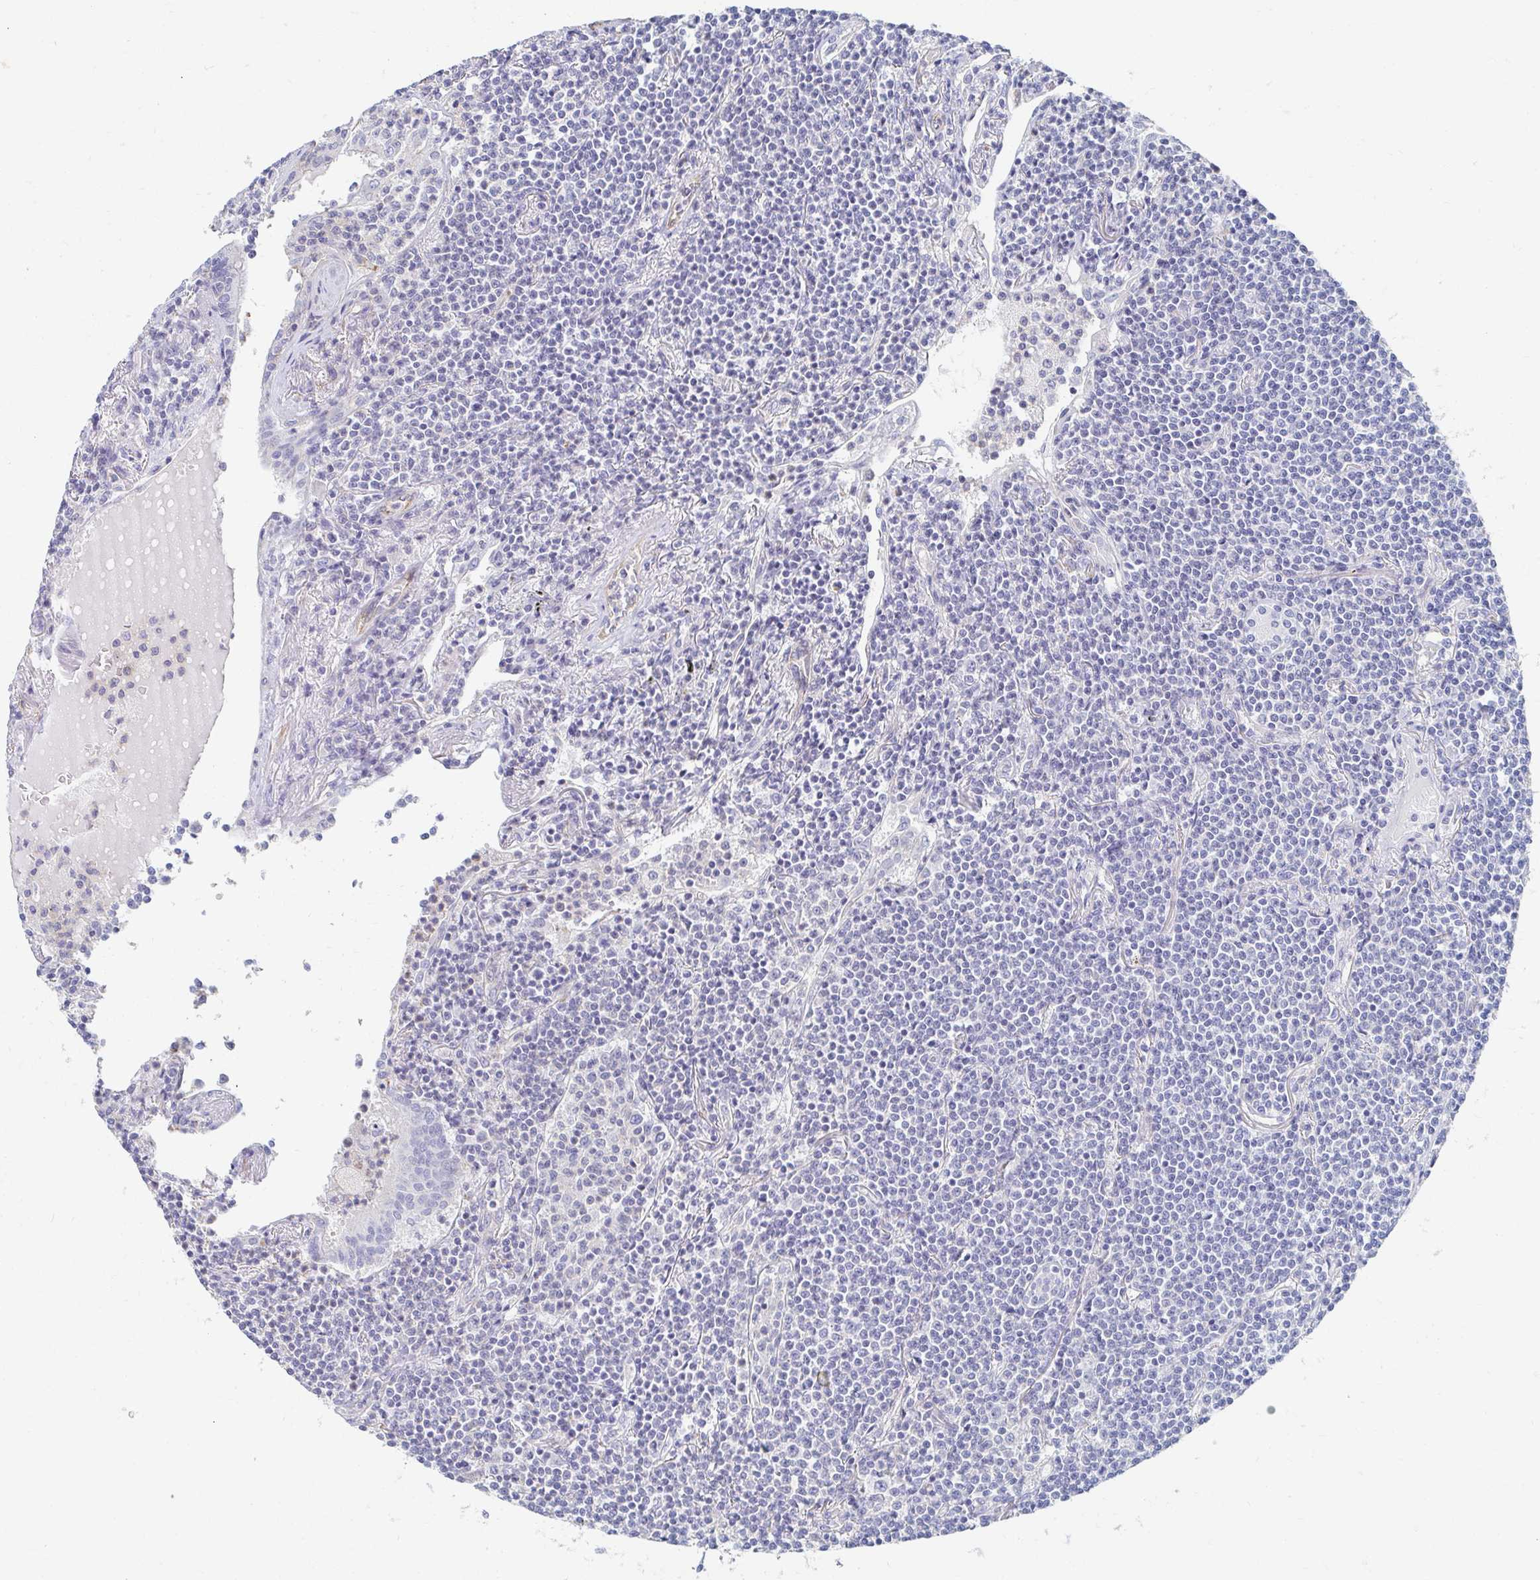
{"staining": {"intensity": "negative", "quantity": "none", "location": "none"}, "tissue": "lymphoma", "cell_type": "Tumor cells", "image_type": "cancer", "snomed": [{"axis": "morphology", "description": "Malignant lymphoma, non-Hodgkin's type, Low grade"}, {"axis": "topography", "description": "Lung"}], "caption": "The image reveals no staining of tumor cells in malignant lymphoma, non-Hodgkin's type (low-grade).", "gene": "MYLK2", "patient": {"sex": "female", "age": 71}}